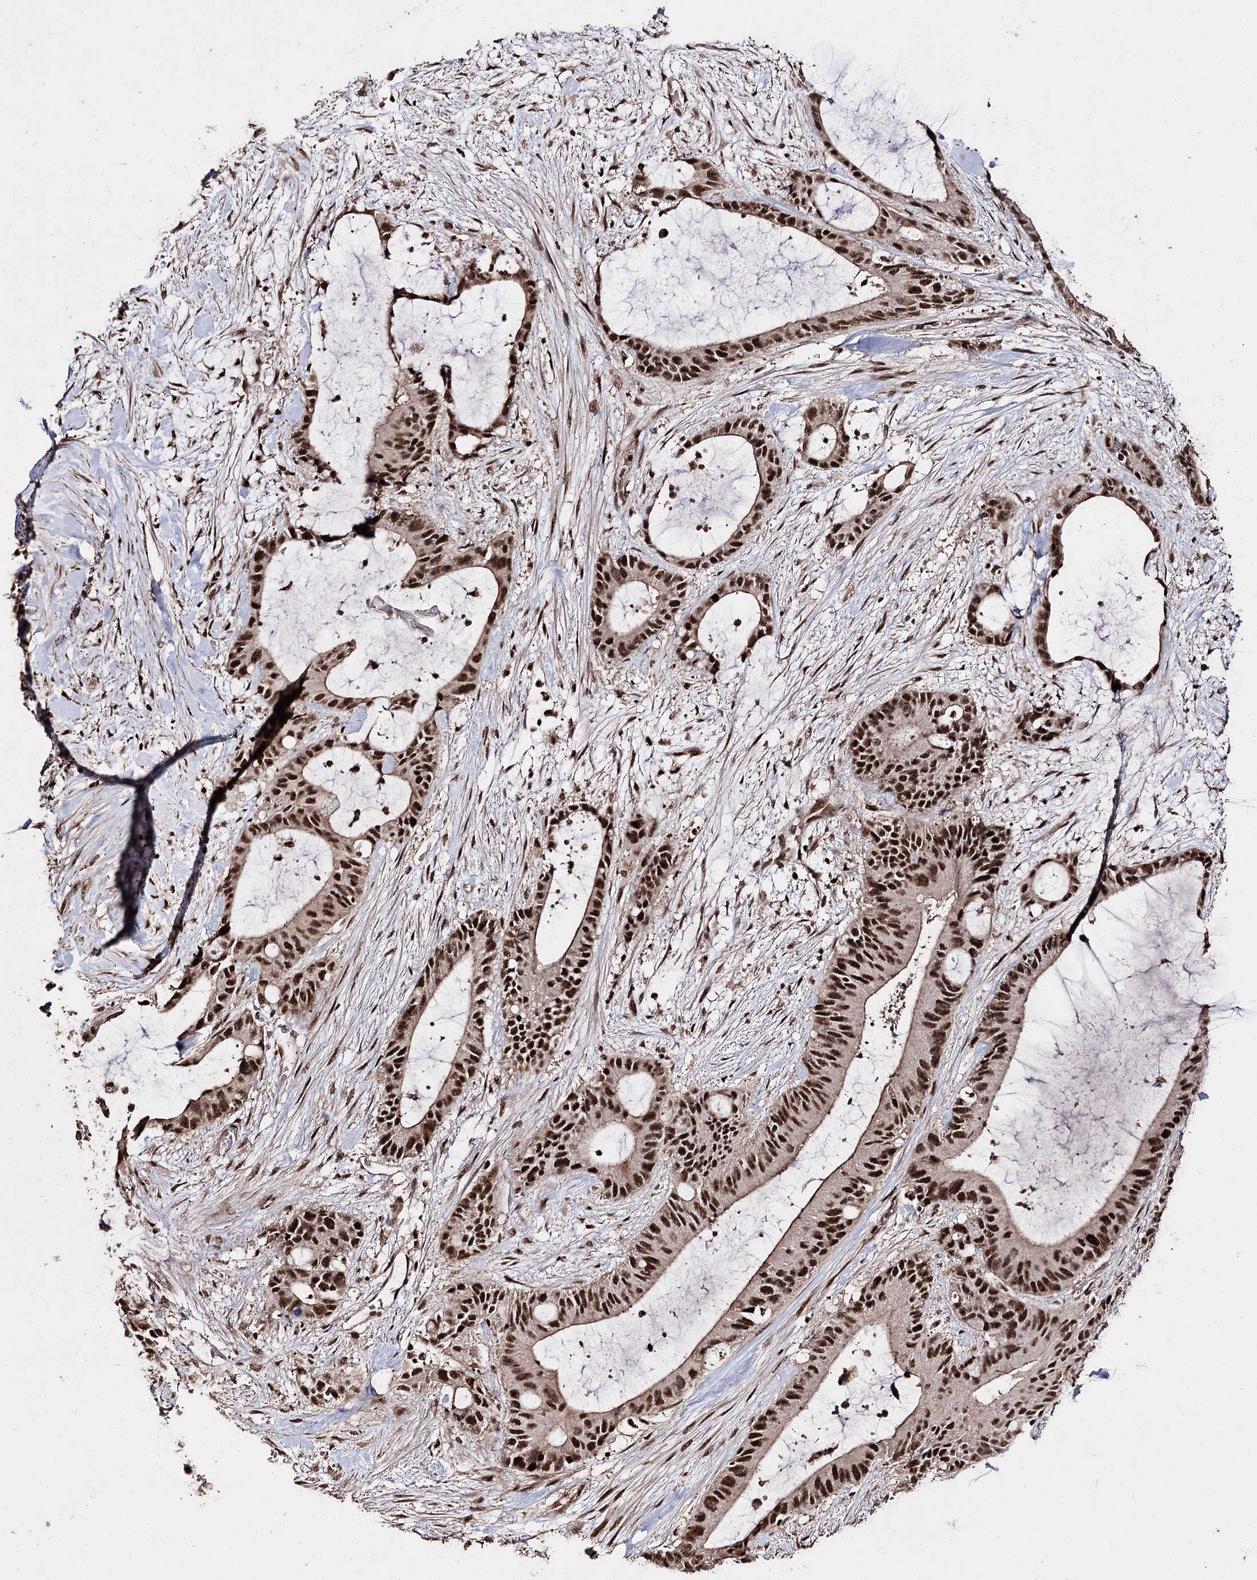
{"staining": {"intensity": "strong", "quantity": ">75%", "location": "nuclear"}, "tissue": "liver cancer", "cell_type": "Tumor cells", "image_type": "cancer", "snomed": [{"axis": "morphology", "description": "Normal tissue, NOS"}, {"axis": "morphology", "description": "Cholangiocarcinoma"}, {"axis": "topography", "description": "Liver"}, {"axis": "topography", "description": "Peripheral nerve tissue"}], "caption": "High-magnification brightfield microscopy of liver cancer stained with DAB (3,3'-diaminobenzidine) (brown) and counterstained with hematoxylin (blue). tumor cells exhibit strong nuclear staining is present in about>75% of cells. The protein of interest is shown in brown color, while the nuclei are stained blue.", "gene": "U2SURP", "patient": {"sex": "female", "age": 73}}